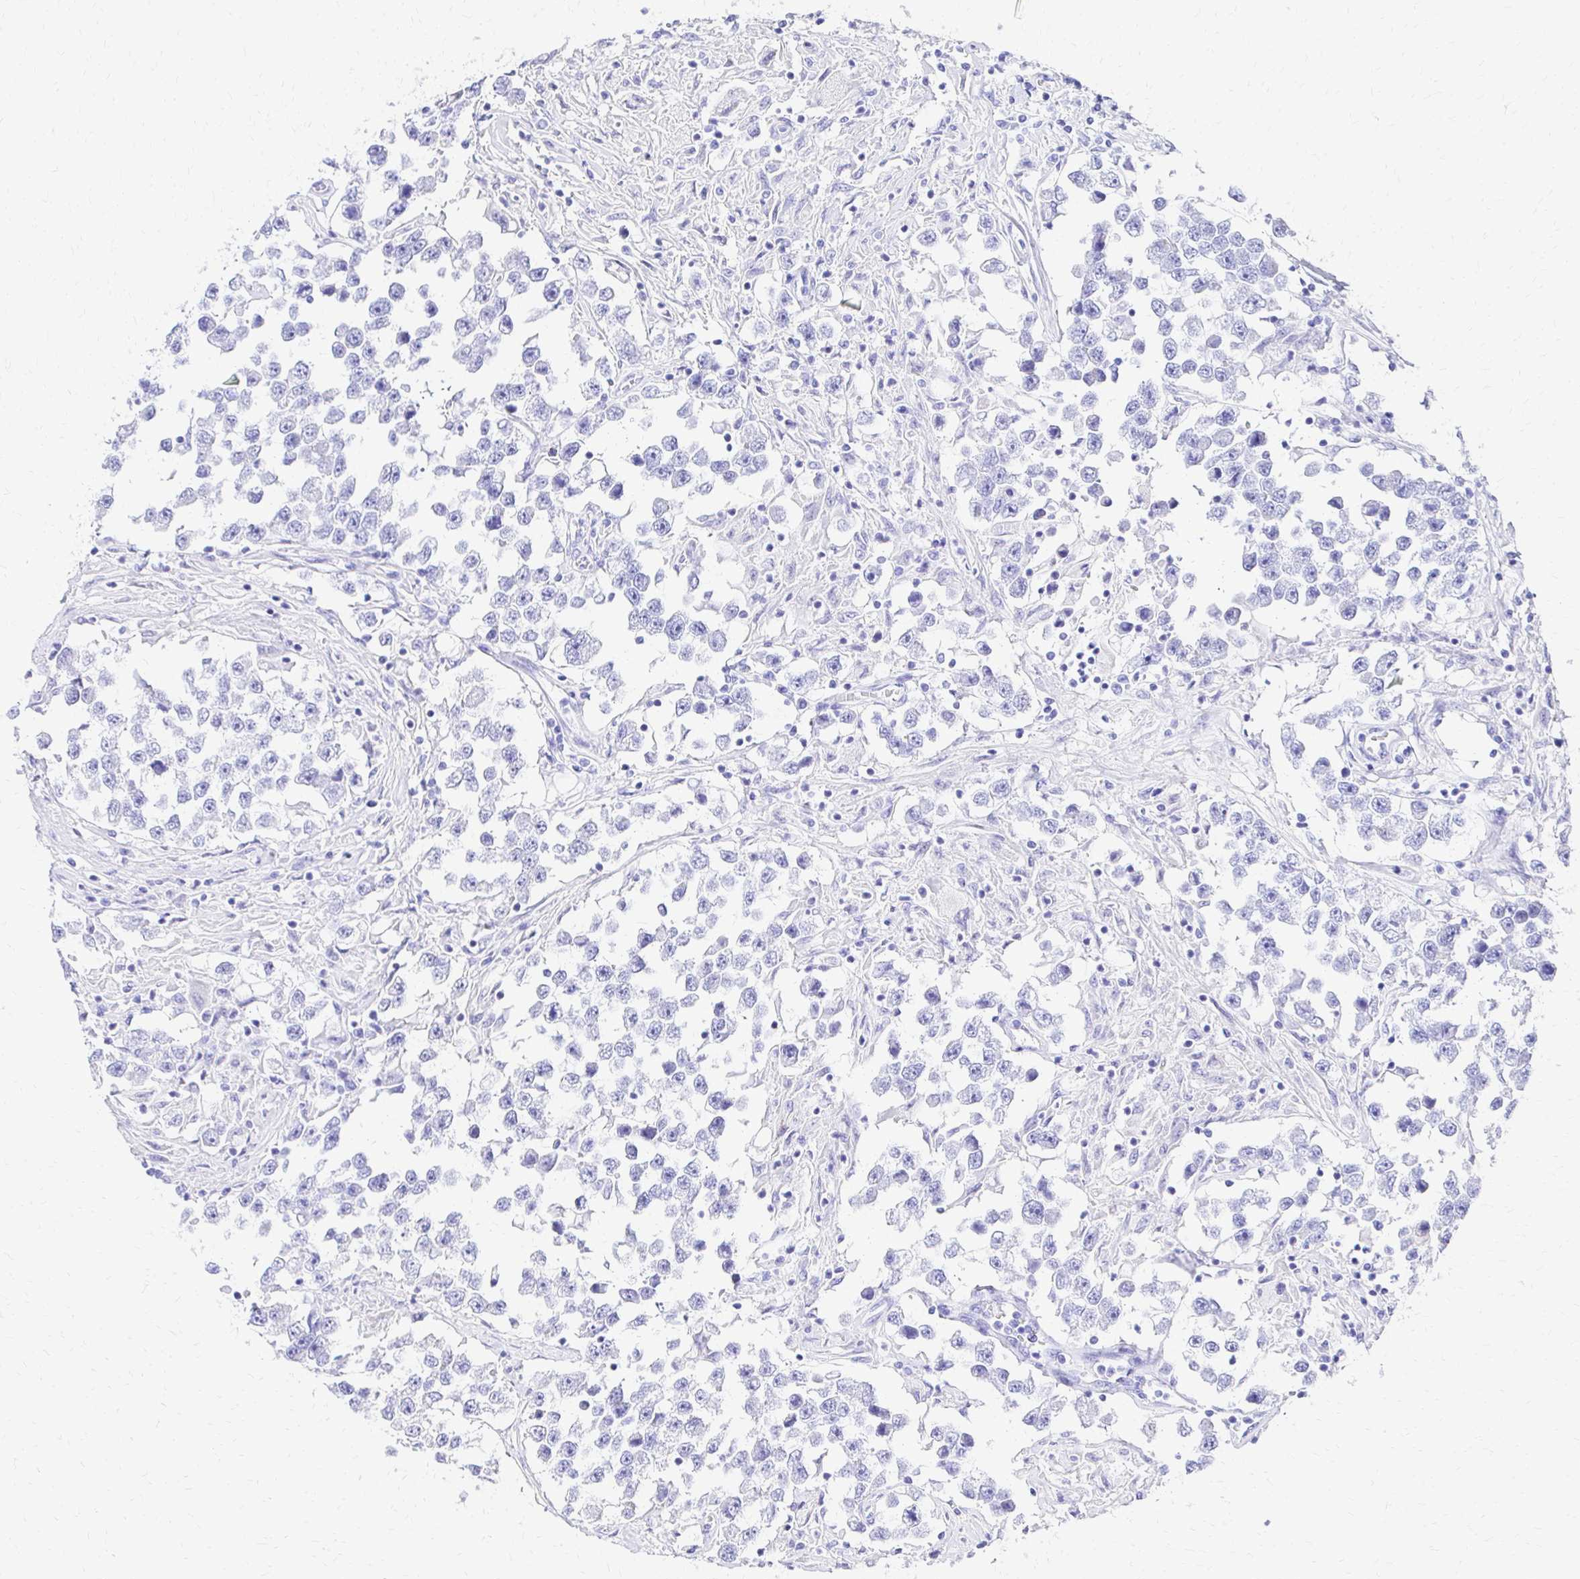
{"staining": {"intensity": "negative", "quantity": "none", "location": "none"}, "tissue": "testis cancer", "cell_type": "Tumor cells", "image_type": "cancer", "snomed": [{"axis": "morphology", "description": "Seminoma, NOS"}, {"axis": "topography", "description": "Testis"}], "caption": "This is a histopathology image of immunohistochemistry (IHC) staining of testis cancer, which shows no staining in tumor cells.", "gene": "S100G", "patient": {"sex": "male", "age": 46}}